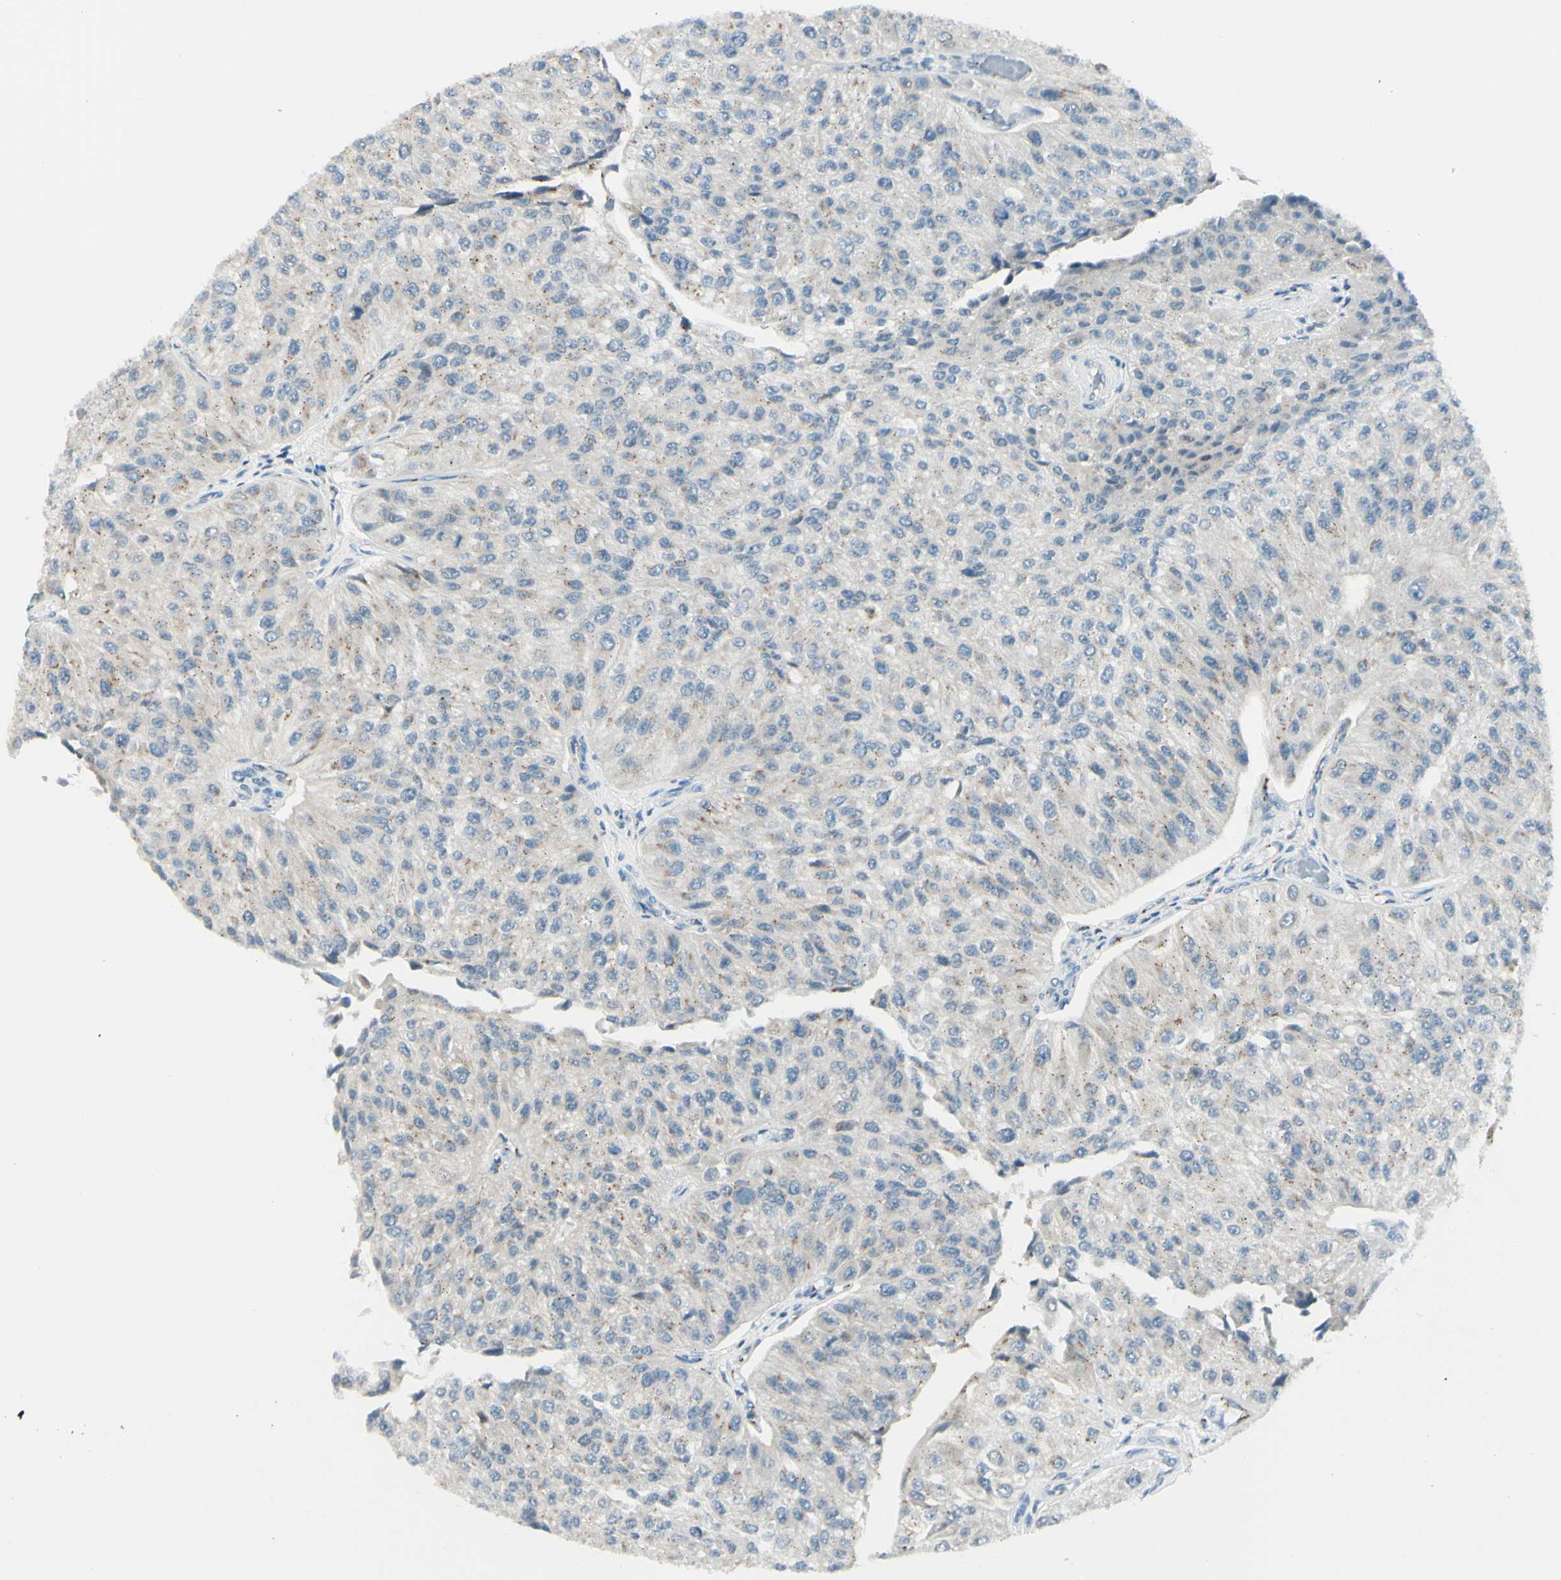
{"staining": {"intensity": "weak", "quantity": "<25%", "location": "cytoplasmic/membranous"}, "tissue": "urothelial cancer", "cell_type": "Tumor cells", "image_type": "cancer", "snomed": [{"axis": "morphology", "description": "Urothelial carcinoma, High grade"}, {"axis": "topography", "description": "Kidney"}, {"axis": "topography", "description": "Urinary bladder"}], "caption": "Immunohistochemistry (IHC) histopathology image of human urothelial cancer stained for a protein (brown), which shows no positivity in tumor cells. Brightfield microscopy of immunohistochemistry (IHC) stained with DAB (brown) and hematoxylin (blue), captured at high magnification.", "gene": "B4GALT1", "patient": {"sex": "male", "age": 77}}